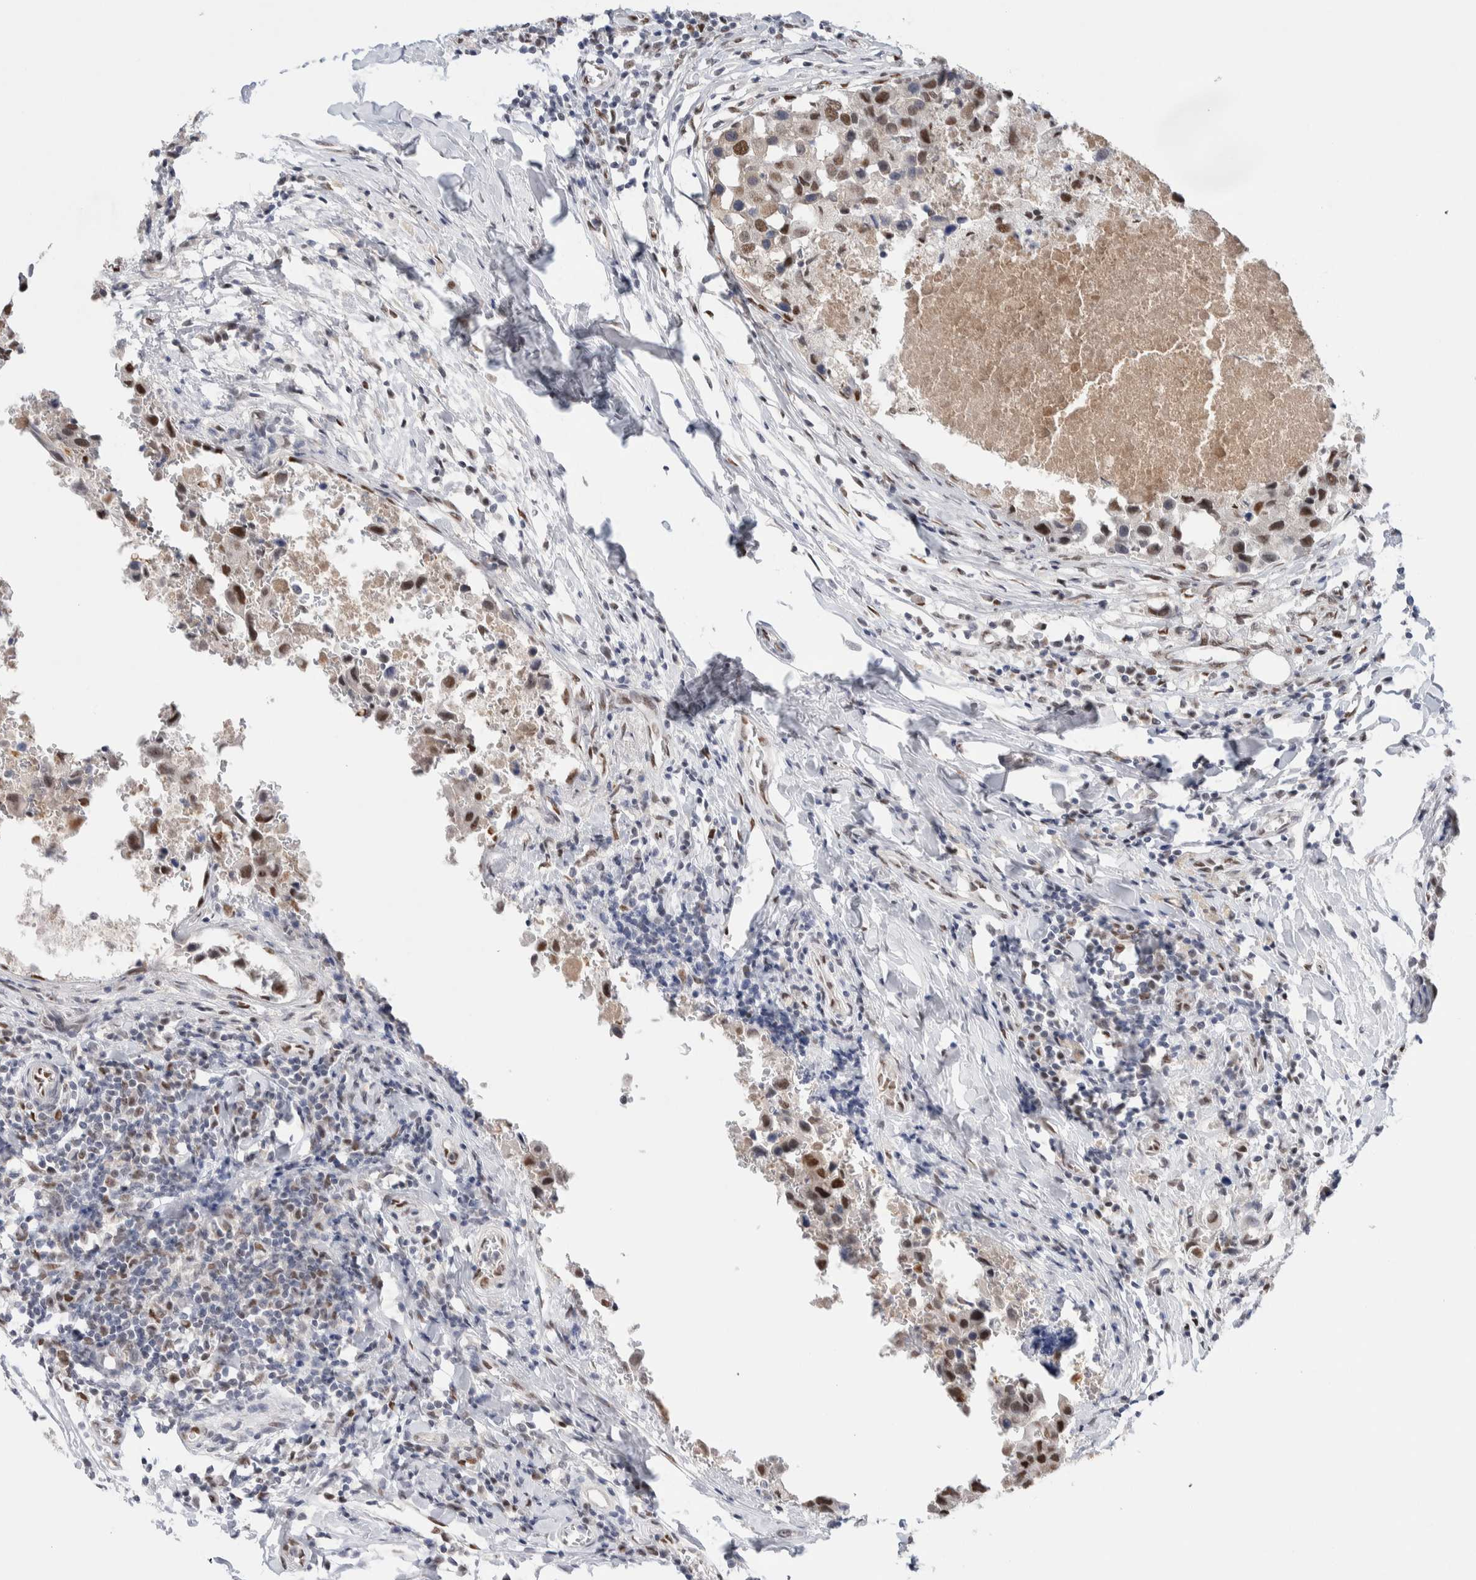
{"staining": {"intensity": "moderate", "quantity": ">75%", "location": "nuclear"}, "tissue": "breast cancer", "cell_type": "Tumor cells", "image_type": "cancer", "snomed": [{"axis": "morphology", "description": "Duct carcinoma"}, {"axis": "topography", "description": "Breast"}], "caption": "Immunohistochemical staining of human breast cancer (infiltrating ductal carcinoma) demonstrates medium levels of moderate nuclear staining in approximately >75% of tumor cells.", "gene": "PRMT1", "patient": {"sex": "female", "age": 27}}